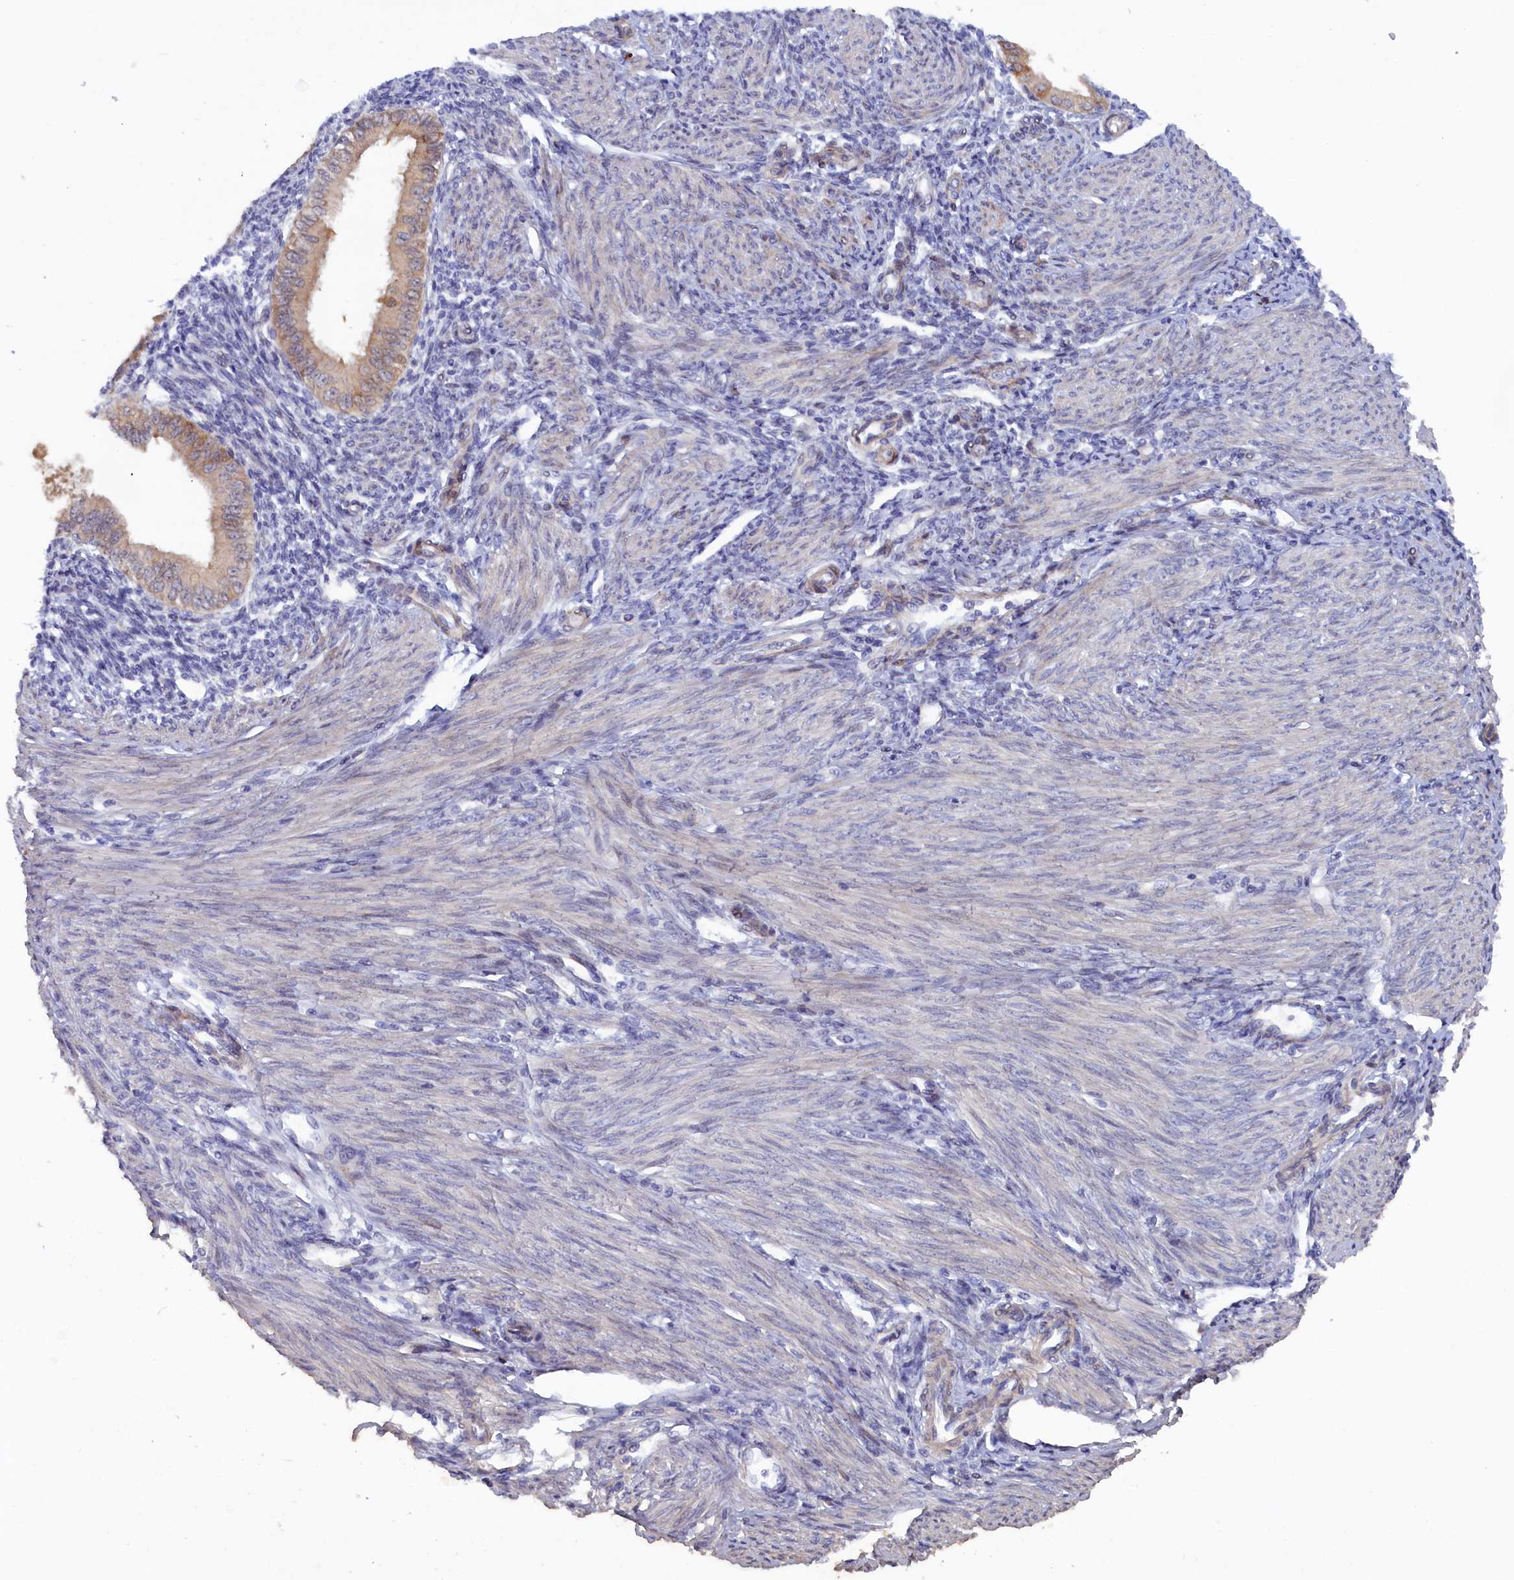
{"staining": {"intensity": "negative", "quantity": "none", "location": "none"}, "tissue": "endometrium", "cell_type": "Cells in endometrial stroma", "image_type": "normal", "snomed": [{"axis": "morphology", "description": "Normal tissue, NOS"}, {"axis": "topography", "description": "Uterus"}, {"axis": "topography", "description": "Endometrium"}], "caption": "This histopathology image is of normal endometrium stained with IHC to label a protein in brown with the nuclei are counter-stained blue. There is no positivity in cells in endometrial stroma. Brightfield microscopy of immunohistochemistry (IHC) stained with DAB (brown) and hematoxylin (blue), captured at high magnification.", "gene": "JPT2", "patient": {"sex": "female", "age": 48}}